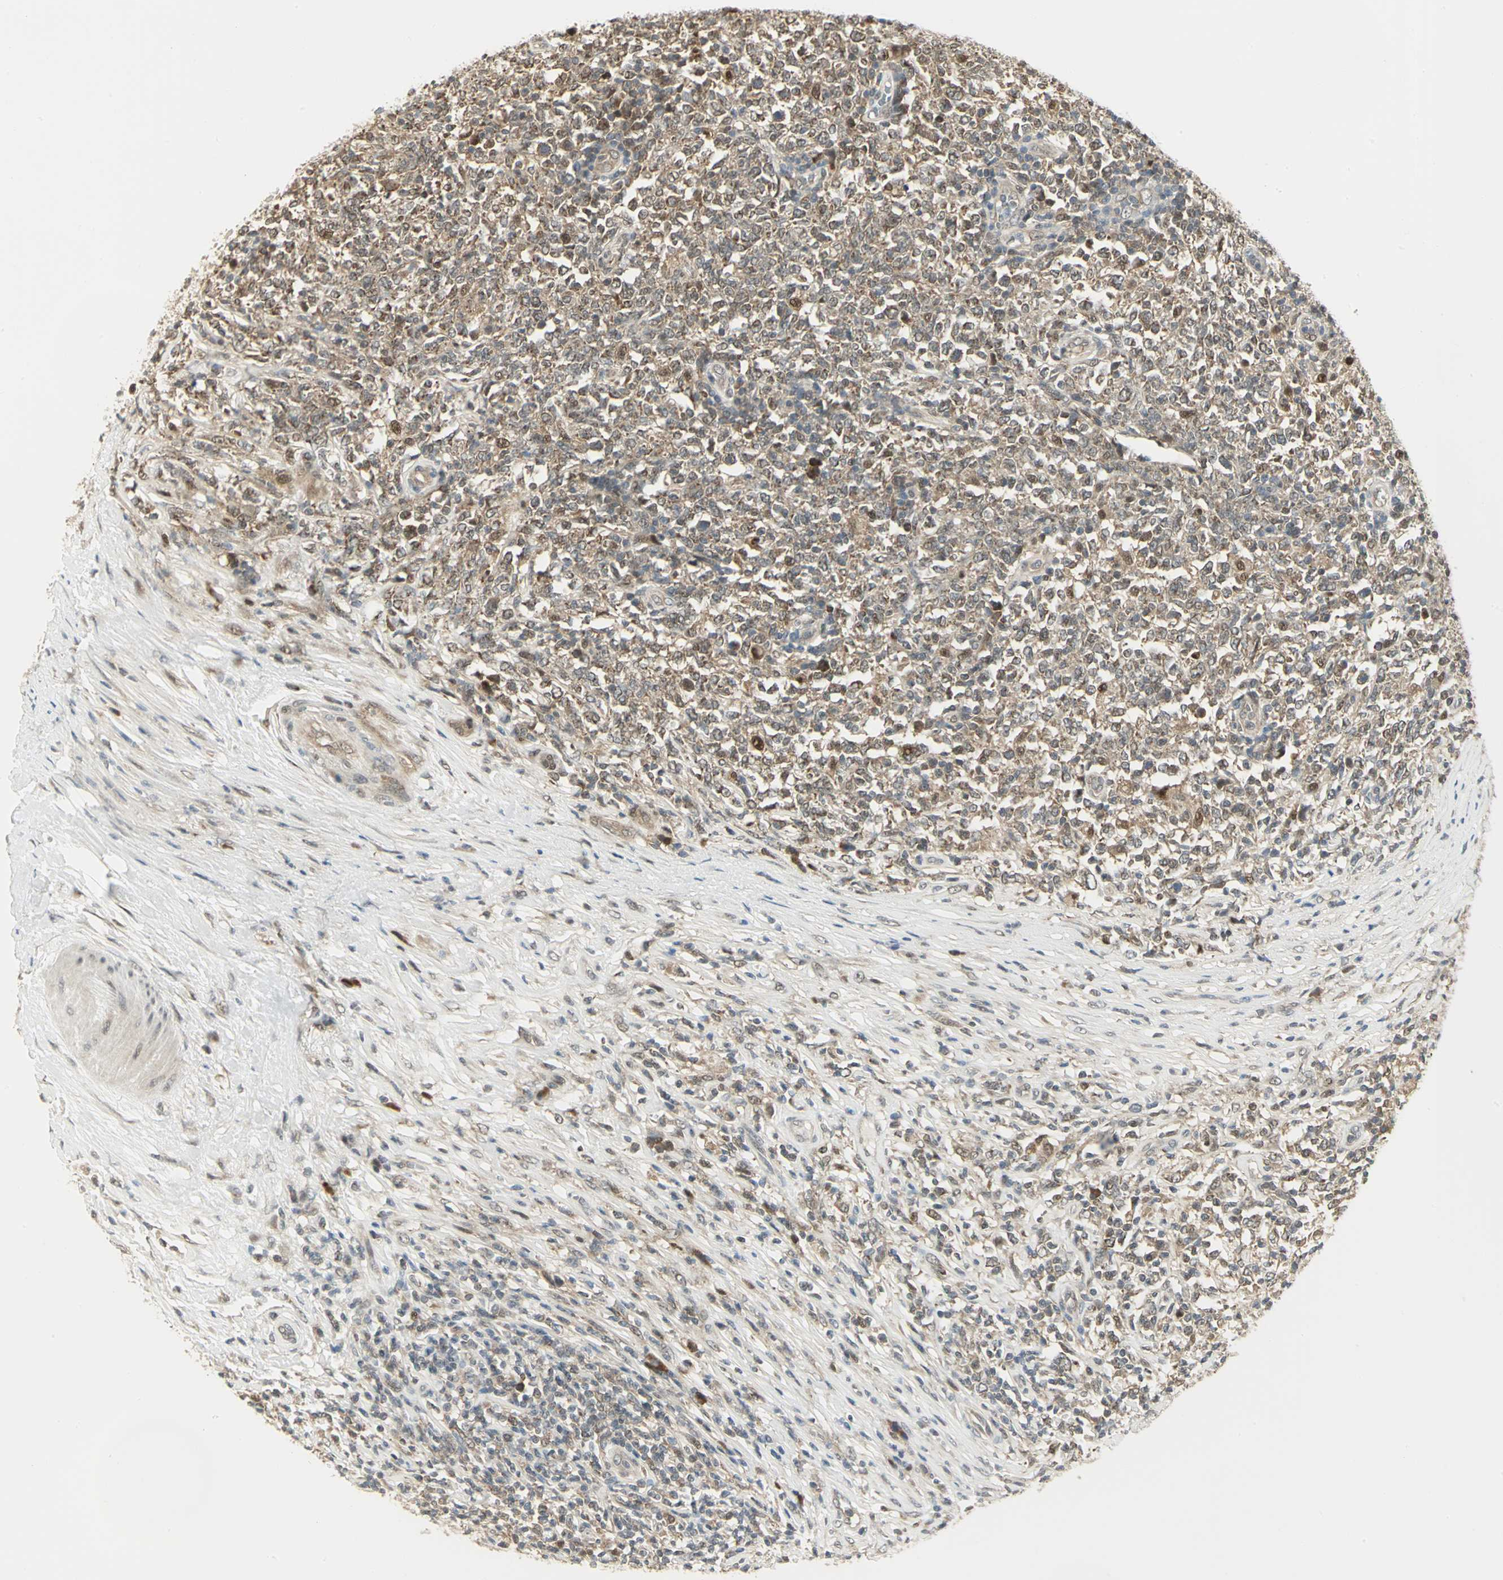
{"staining": {"intensity": "moderate", "quantity": "25%-75%", "location": "cytoplasmic/membranous,nuclear"}, "tissue": "lymphoma", "cell_type": "Tumor cells", "image_type": "cancer", "snomed": [{"axis": "morphology", "description": "Malignant lymphoma, non-Hodgkin's type, High grade"}, {"axis": "topography", "description": "Lymph node"}], "caption": "Protein analysis of malignant lymphoma, non-Hodgkin's type (high-grade) tissue shows moderate cytoplasmic/membranous and nuclear staining in approximately 25%-75% of tumor cells.", "gene": "PSMC4", "patient": {"sex": "female", "age": 84}}